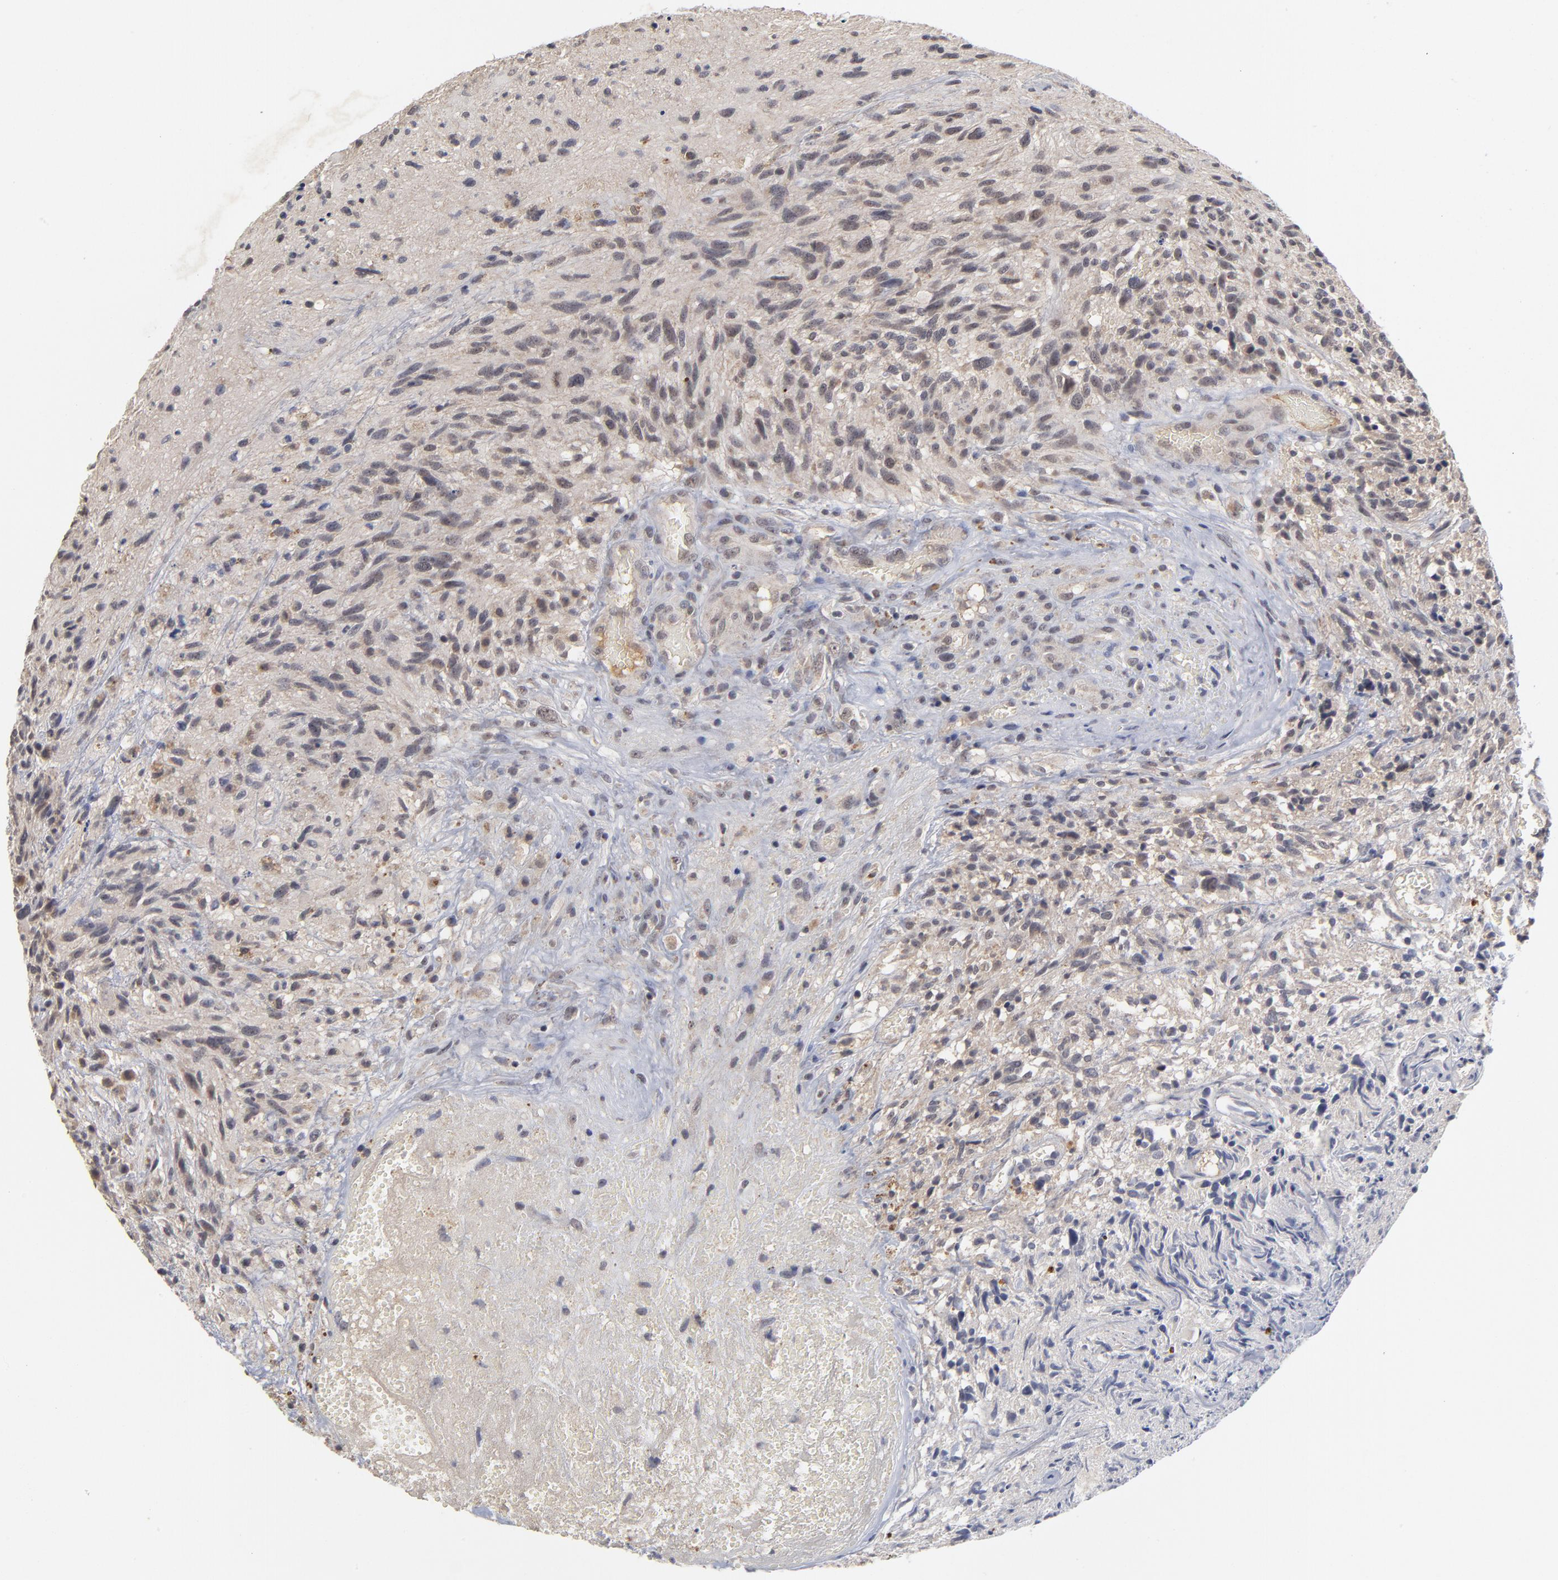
{"staining": {"intensity": "weak", "quantity": "<25%", "location": "cytoplasmic/membranous,nuclear"}, "tissue": "glioma", "cell_type": "Tumor cells", "image_type": "cancer", "snomed": [{"axis": "morphology", "description": "Normal tissue, NOS"}, {"axis": "morphology", "description": "Glioma, malignant, High grade"}, {"axis": "topography", "description": "Cerebral cortex"}], "caption": "Human glioma stained for a protein using immunohistochemistry (IHC) reveals no staining in tumor cells.", "gene": "WSB1", "patient": {"sex": "male", "age": 75}}